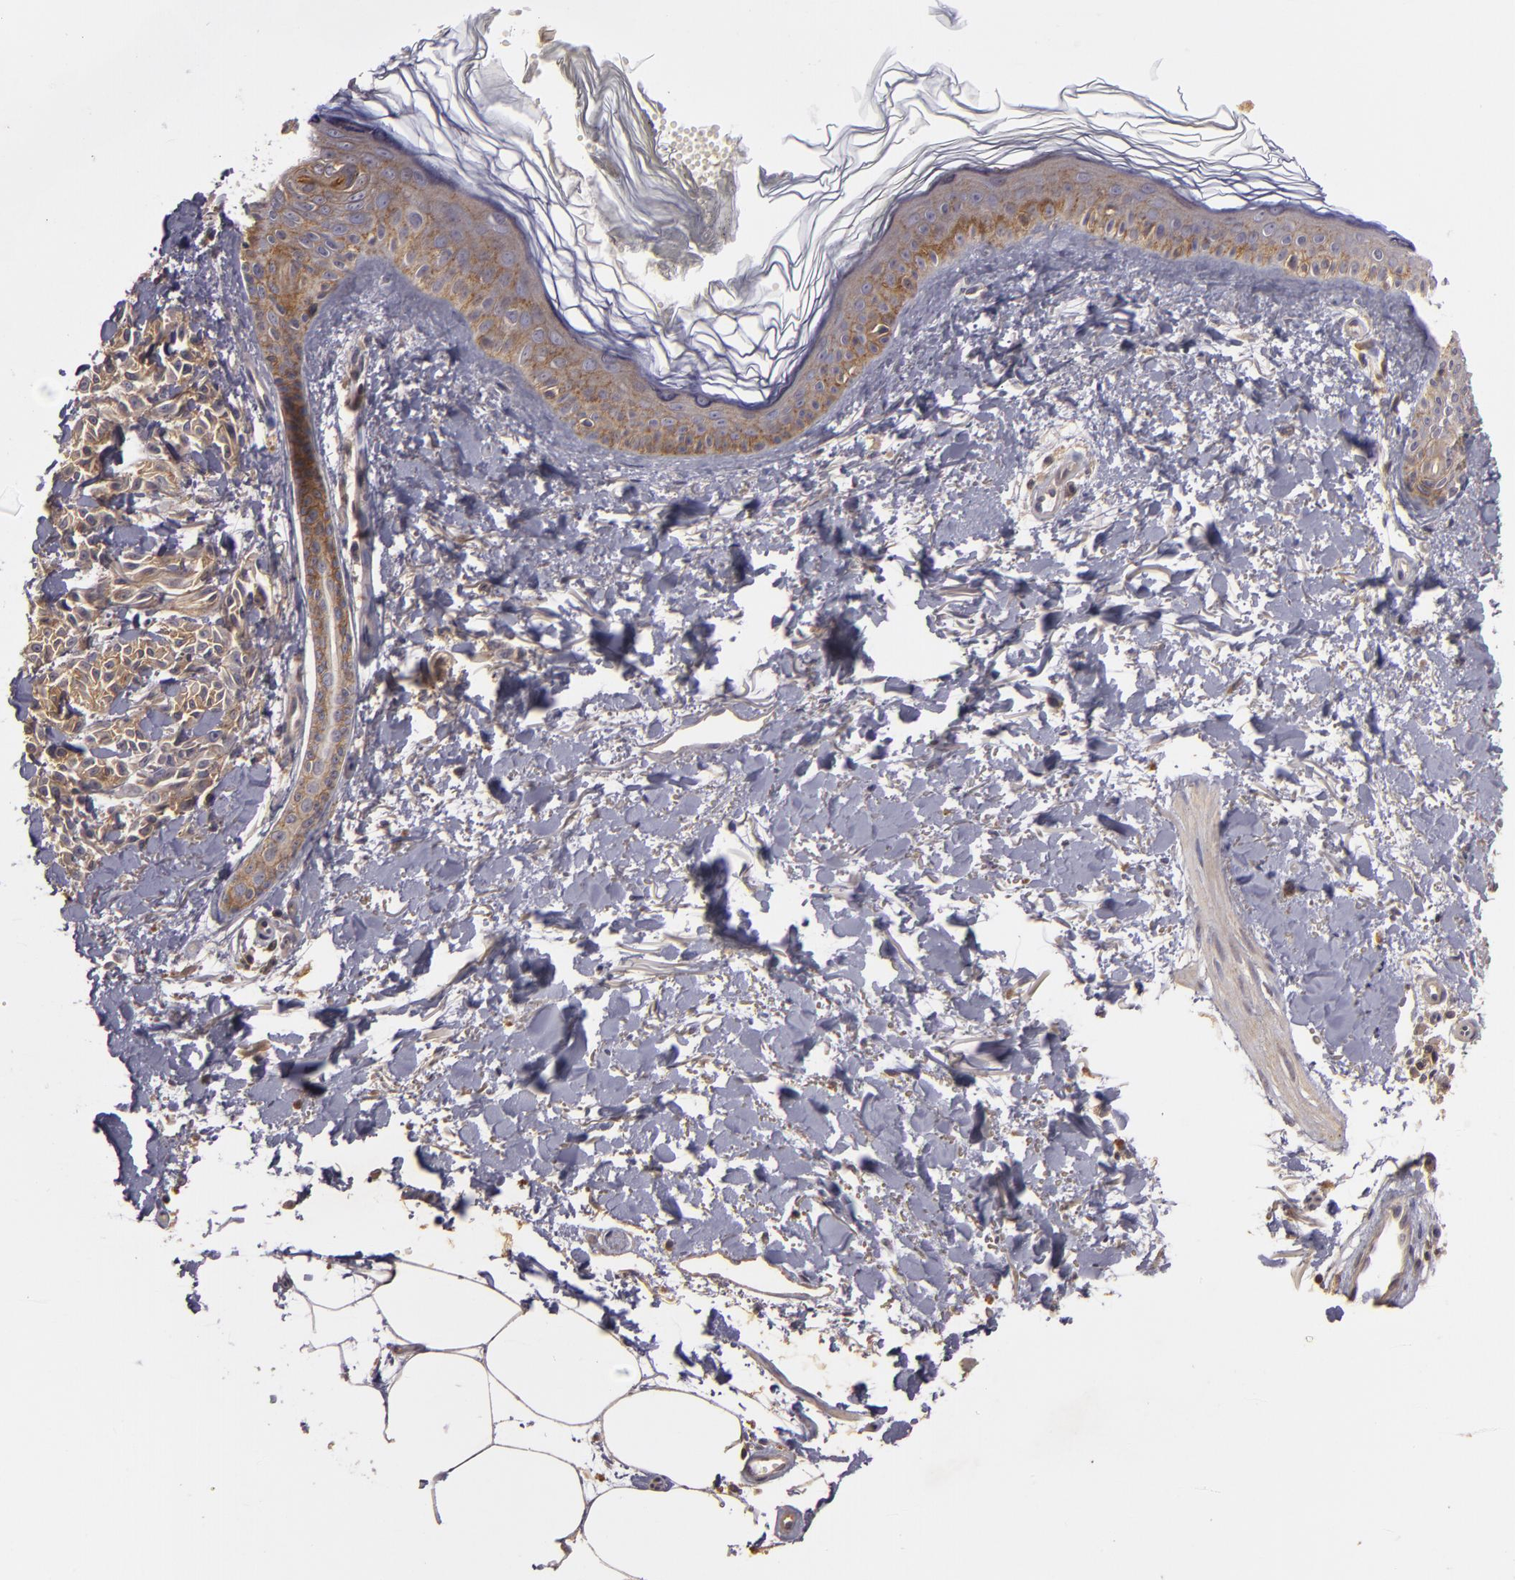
{"staining": {"intensity": "moderate", "quantity": ">75%", "location": "cytoplasmic/membranous"}, "tissue": "melanoma", "cell_type": "Tumor cells", "image_type": "cancer", "snomed": [{"axis": "morphology", "description": "Malignant melanoma, NOS"}, {"axis": "topography", "description": "Skin"}], "caption": "The image displays staining of melanoma, revealing moderate cytoplasmic/membranous protein positivity (brown color) within tumor cells. (DAB IHC with brightfield microscopy, high magnification).", "gene": "HRAS", "patient": {"sex": "female", "age": 73}}